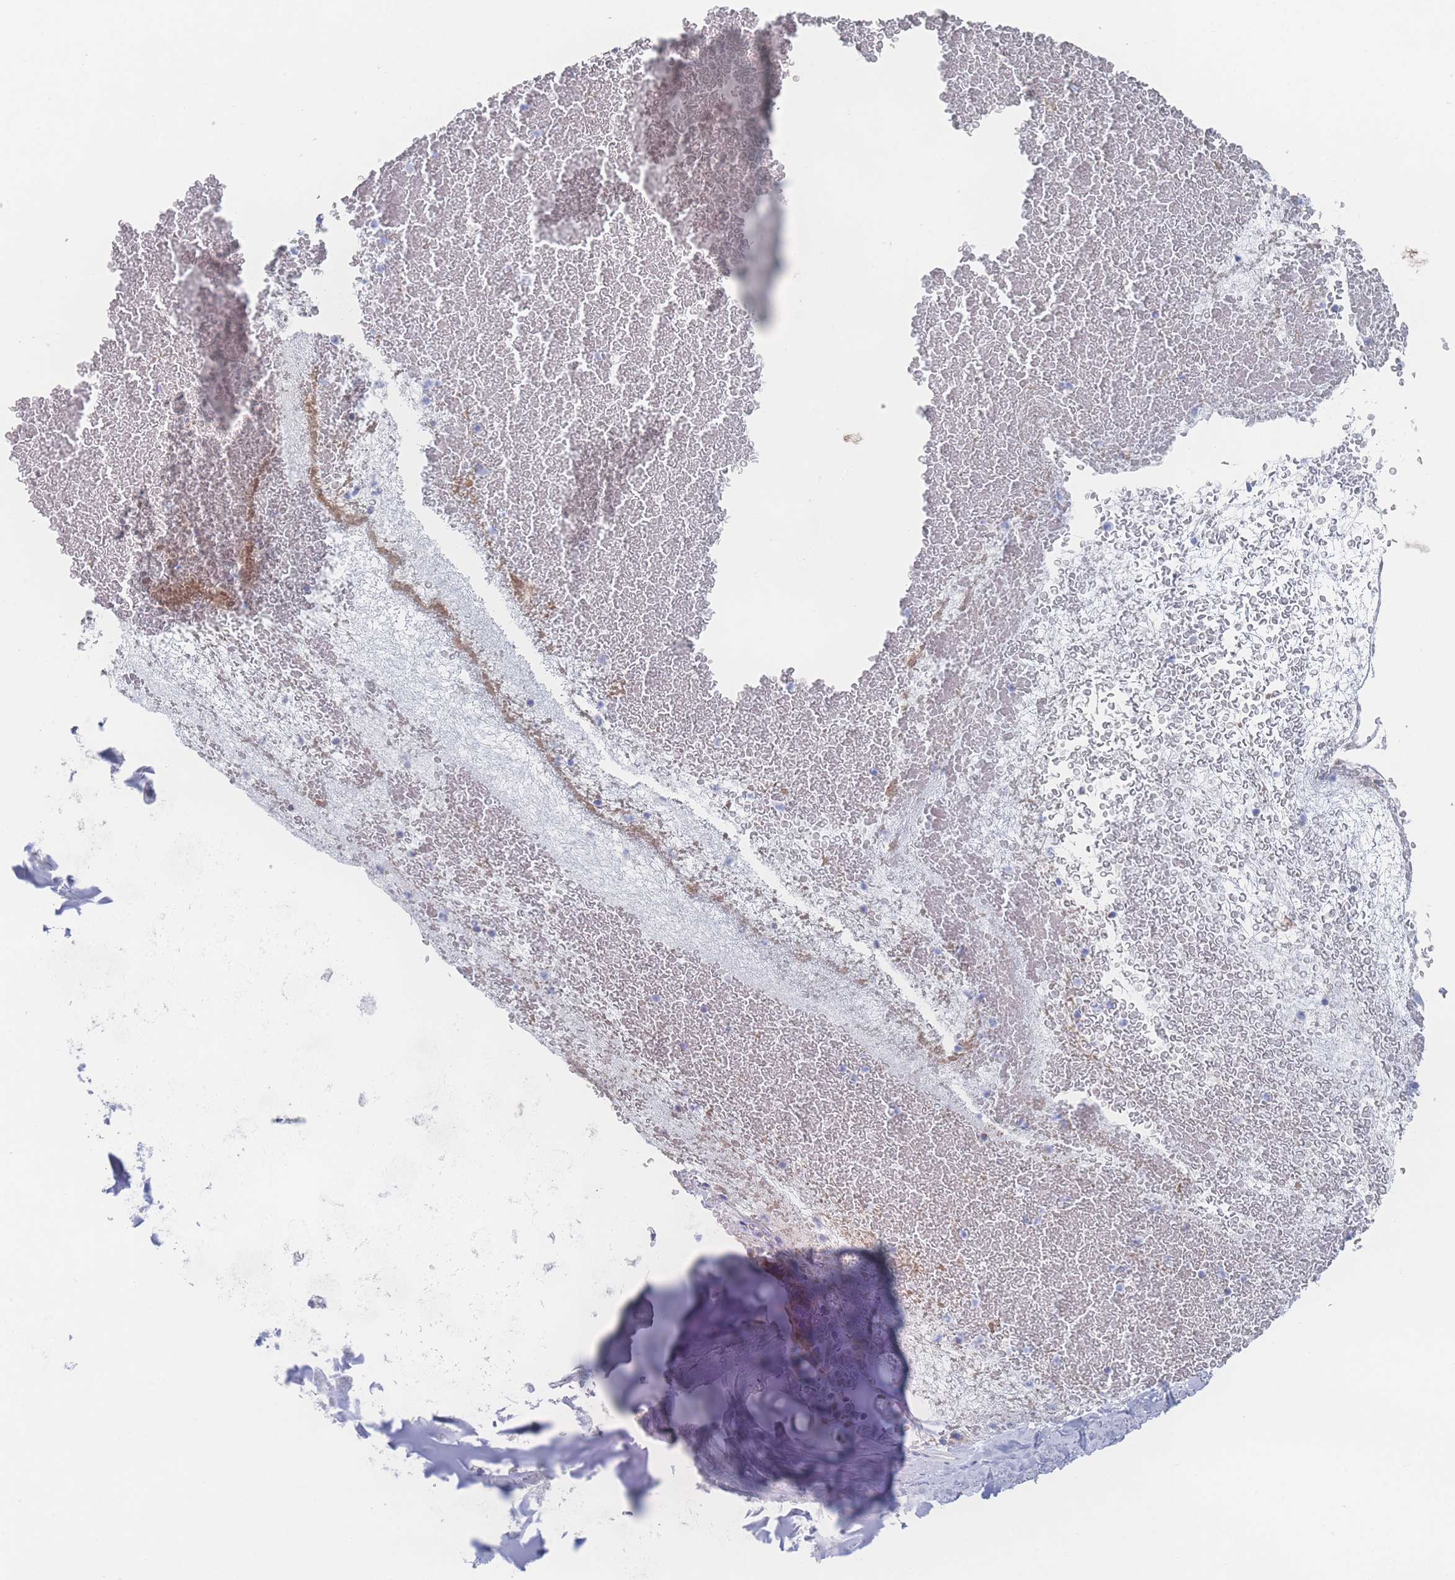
{"staining": {"intensity": "negative", "quantity": "none", "location": "none"}, "tissue": "adipose tissue", "cell_type": "Adipocytes", "image_type": "normal", "snomed": [{"axis": "morphology", "description": "Normal tissue, NOS"}, {"axis": "topography", "description": "Cartilage tissue"}], "caption": "IHC micrograph of benign adipose tissue: human adipose tissue stained with DAB (3,3'-diaminobenzidine) shows no significant protein expression in adipocytes.", "gene": "SNPH", "patient": {"sex": "male", "age": 73}}